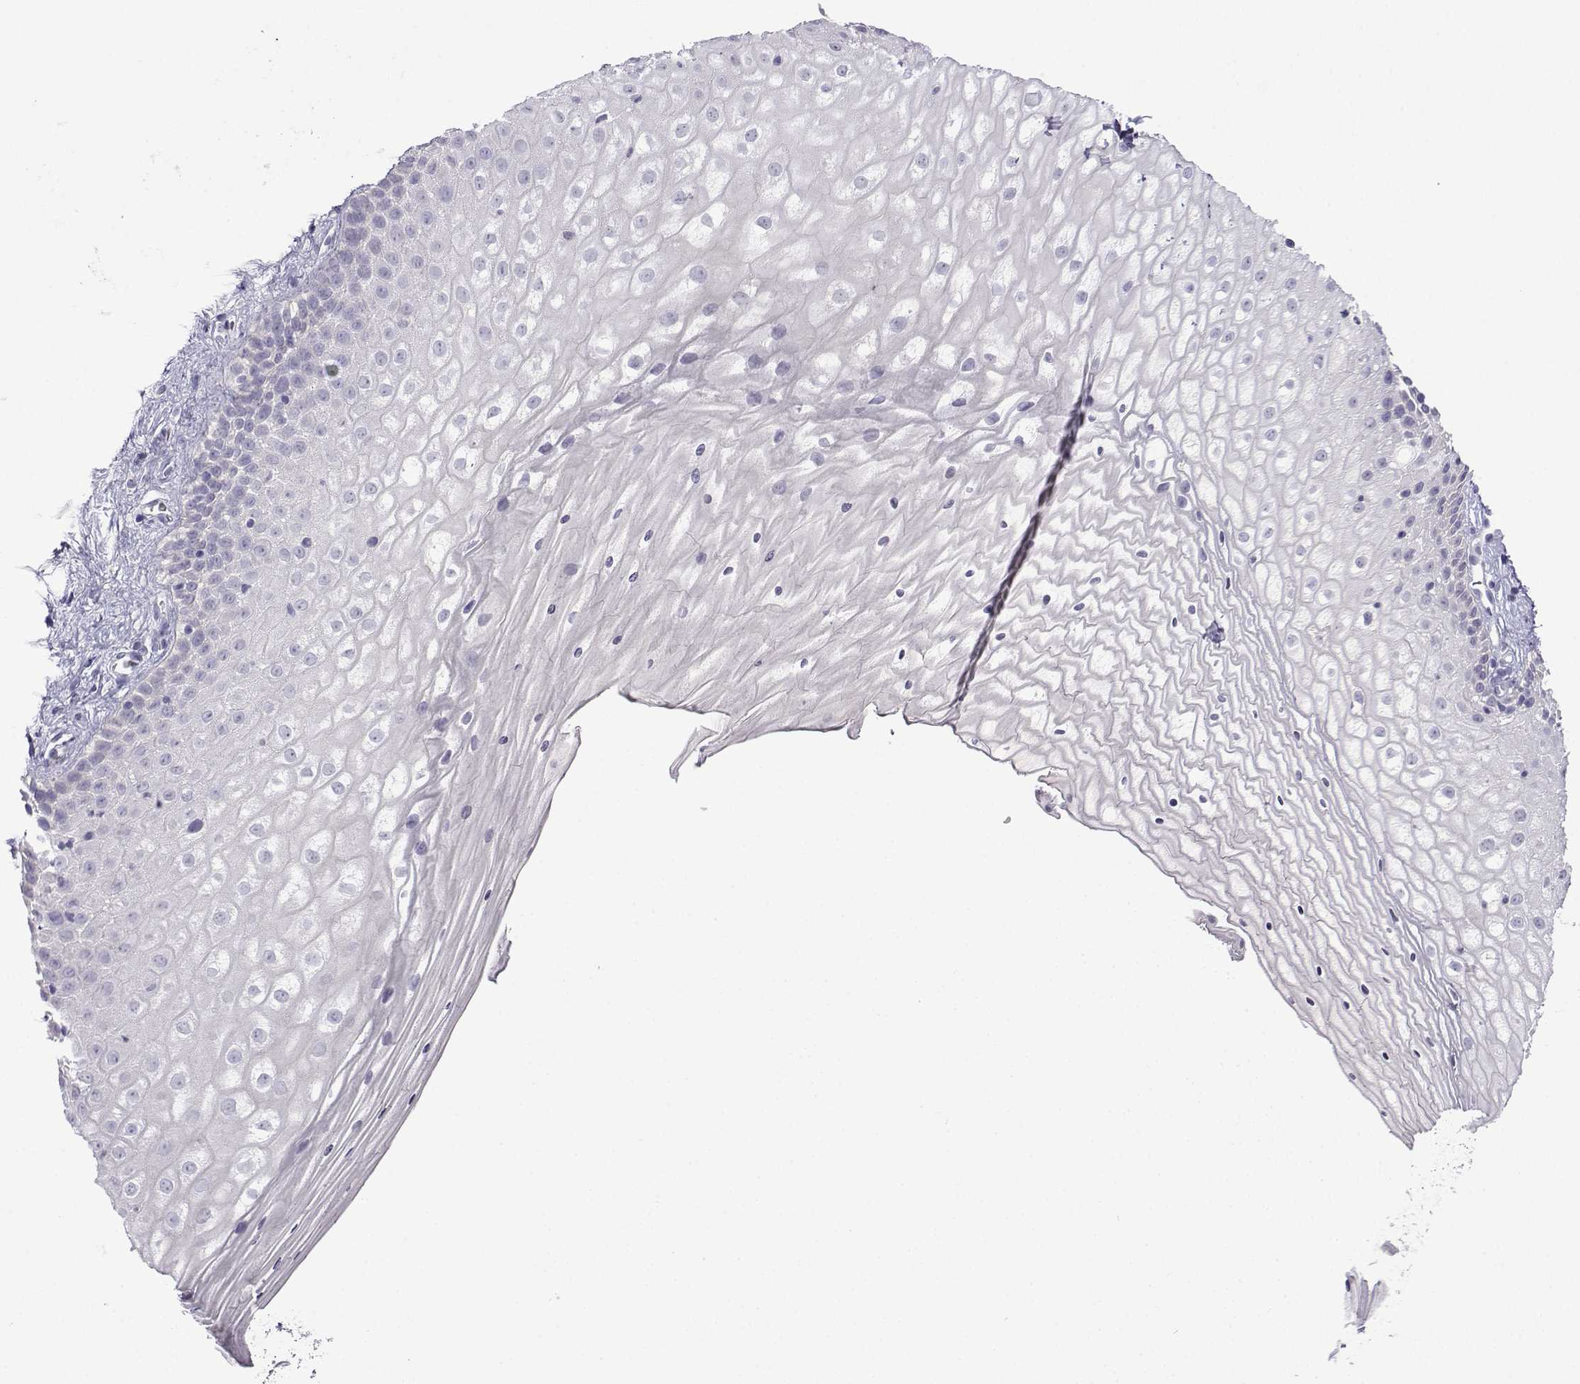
{"staining": {"intensity": "negative", "quantity": "none", "location": "none"}, "tissue": "vagina", "cell_type": "Squamous epithelial cells", "image_type": "normal", "snomed": [{"axis": "morphology", "description": "Normal tissue, NOS"}, {"axis": "topography", "description": "Vagina"}], "caption": "This histopathology image is of normal vagina stained with IHC to label a protein in brown with the nuclei are counter-stained blue. There is no staining in squamous epithelial cells.", "gene": "SPACA7", "patient": {"sex": "female", "age": 47}}